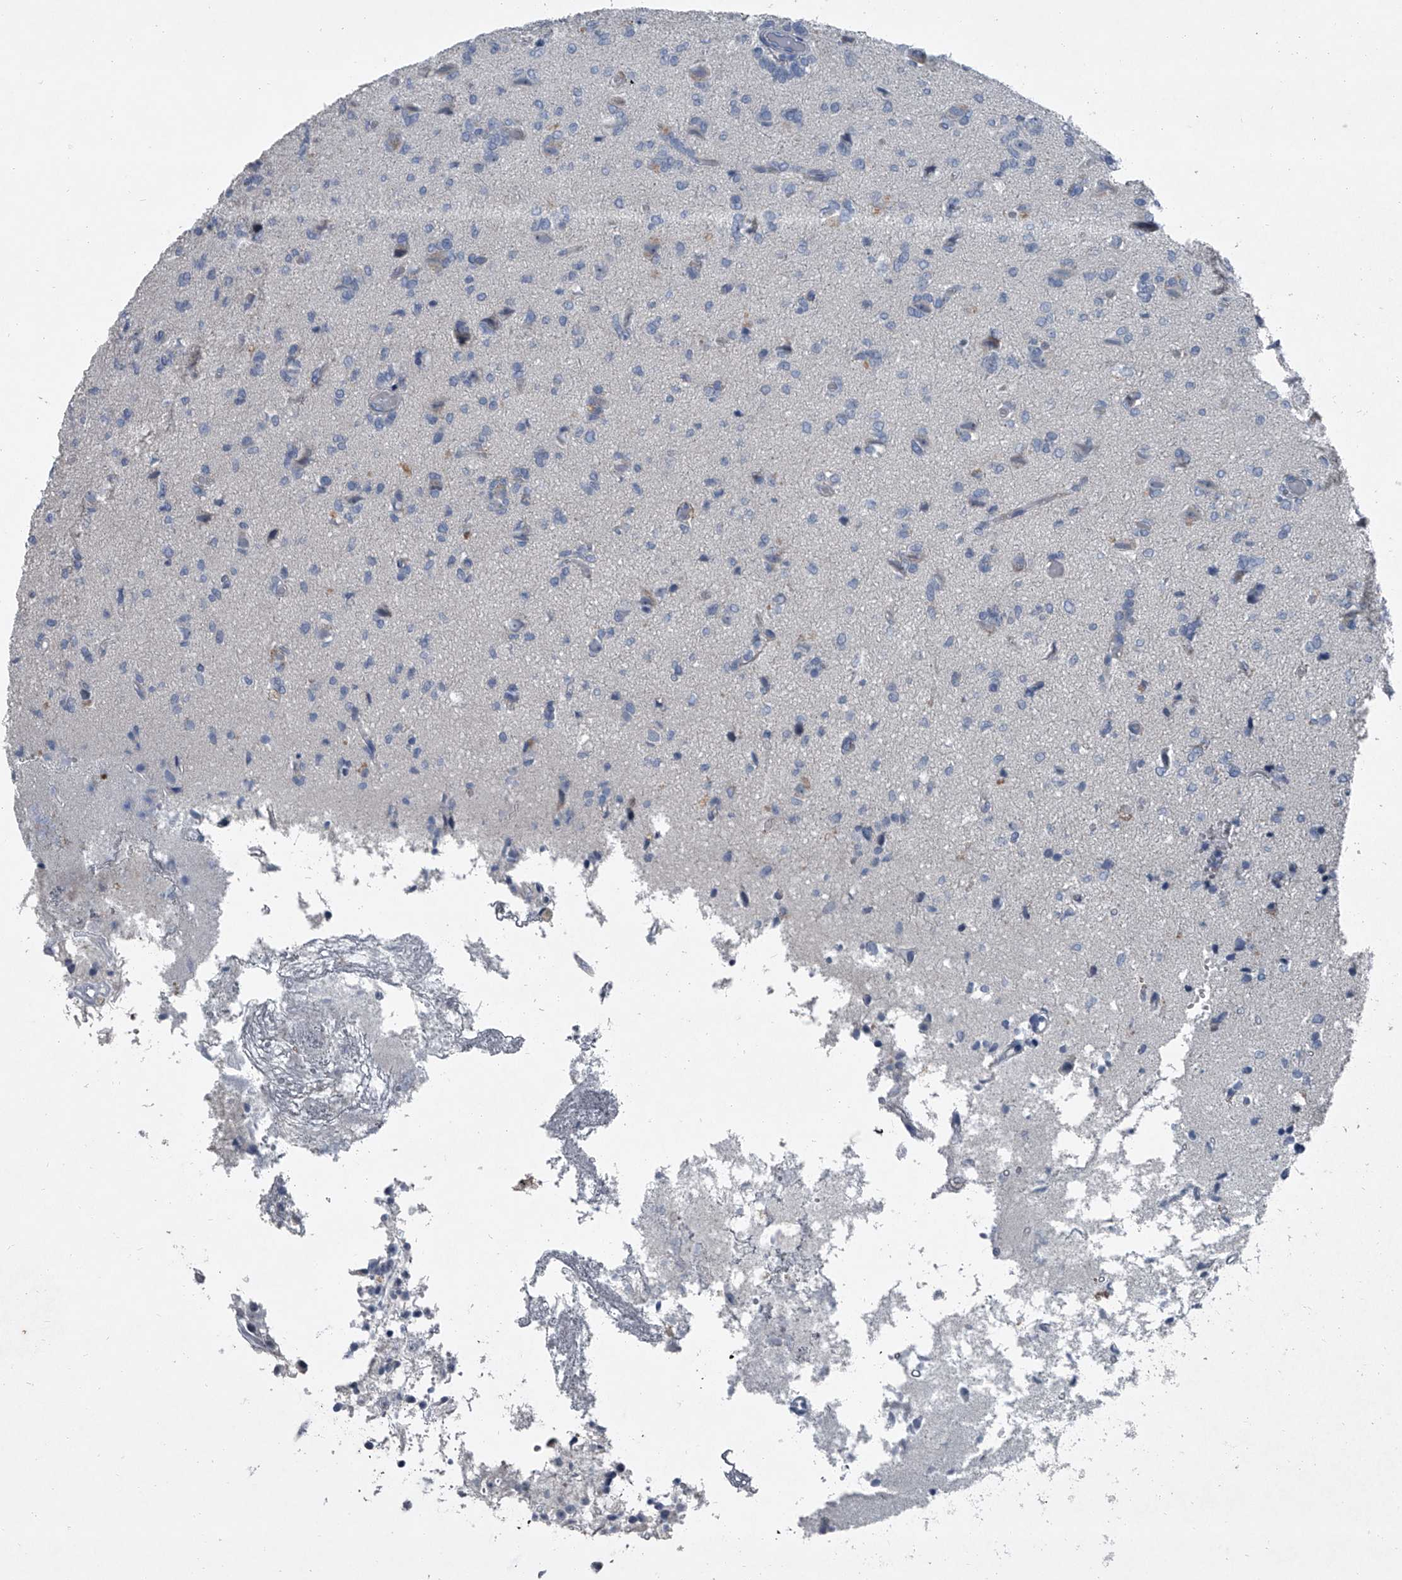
{"staining": {"intensity": "negative", "quantity": "none", "location": "none"}, "tissue": "glioma", "cell_type": "Tumor cells", "image_type": "cancer", "snomed": [{"axis": "morphology", "description": "Glioma, malignant, High grade"}, {"axis": "topography", "description": "Brain"}], "caption": "Malignant glioma (high-grade) stained for a protein using immunohistochemistry displays no expression tumor cells.", "gene": "HEPHL1", "patient": {"sex": "female", "age": 59}}